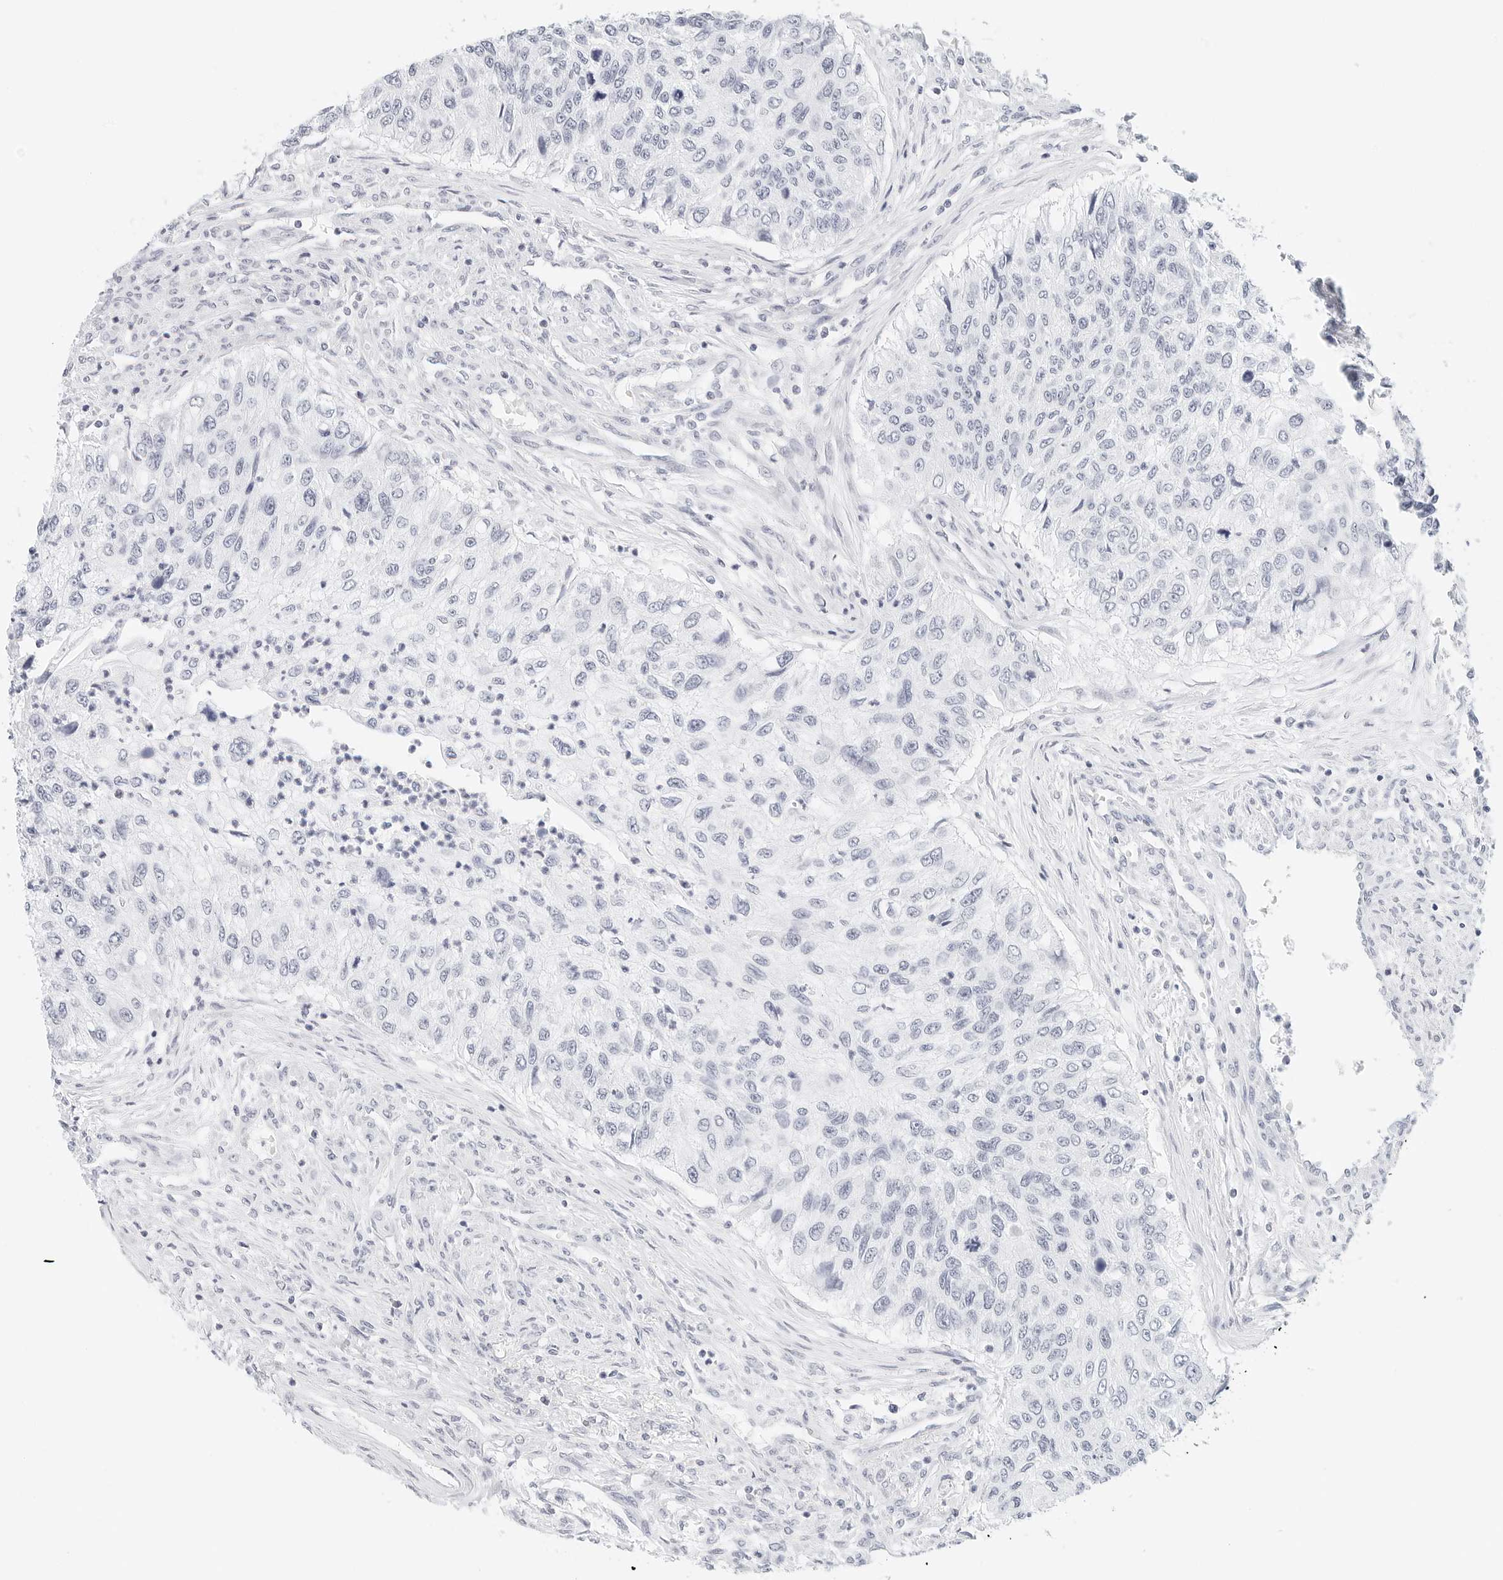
{"staining": {"intensity": "negative", "quantity": "none", "location": "none"}, "tissue": "urothelial cancer", "cell_type": "Tumor cells", "image_type": "cancer", "snomed": [{"axis": "morphology", "description": "Urothelial carcinoma, High grade"}, {"axis": "topography", "description": "Urinary bladder"}], "caption": "This micrograph is of urothelial cancer stained with IHC to label a protein in brown with the nuclei are counter-stained blue. There is no expression in tumor cells.", "gene": "CD22", "patient": {"sex": "female", "age": 60}}